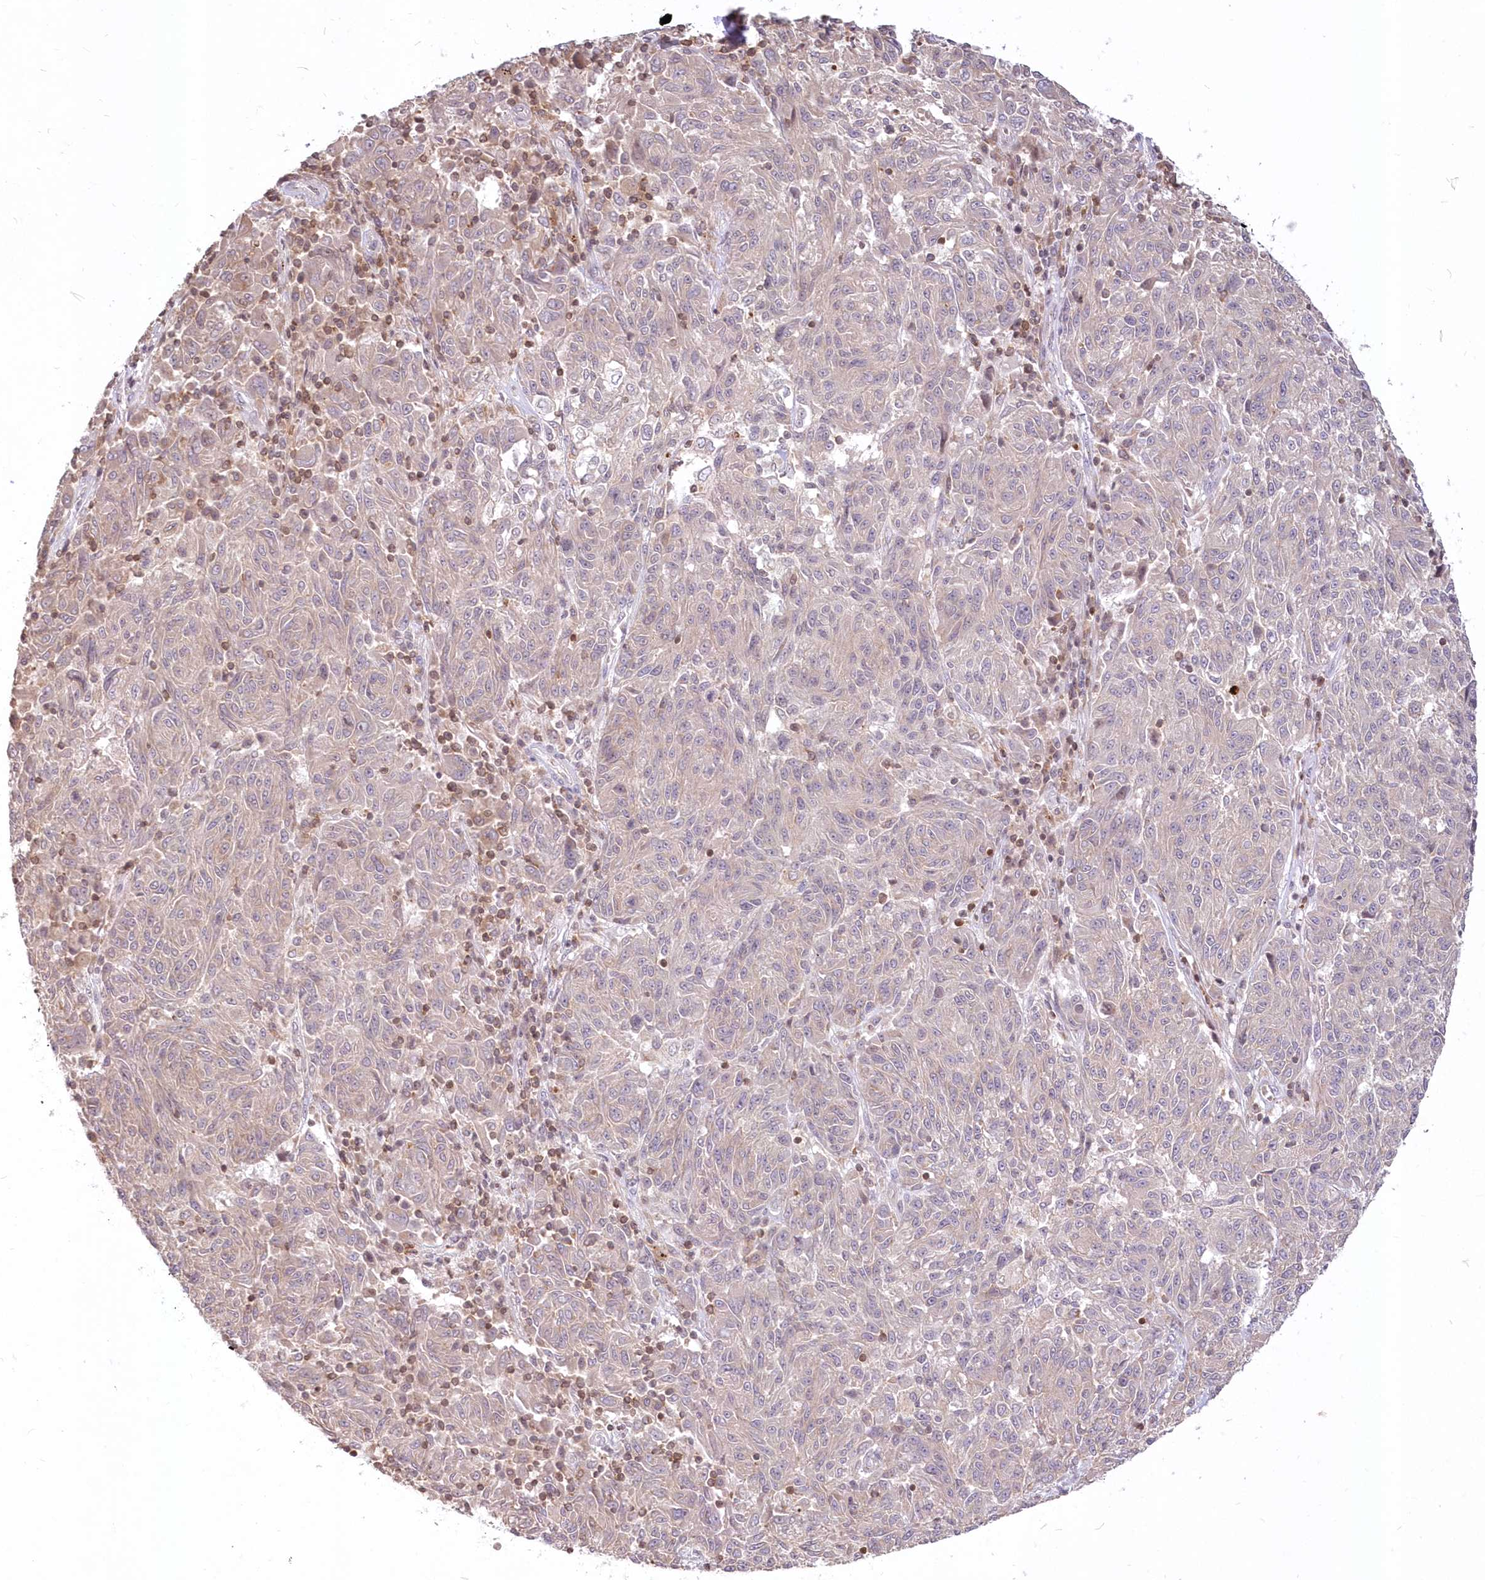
{"staining": {"intensity": "negative", "quantity": "none", "location": "none"}, "tissue": "melanoma", "cell_type": "Tumor cells", "image_type": "cancer", "snomed": [{"axis": "morphology", "description": "Malignant melanoma, NOS"}, {"axis": "topography", "description": "Skin"}], "caption": "Tumor cells are negative for brown protein staining in malignant melanoma.", "gene": "MTMR3", "patient": {"sex": "male", "age": 53}}